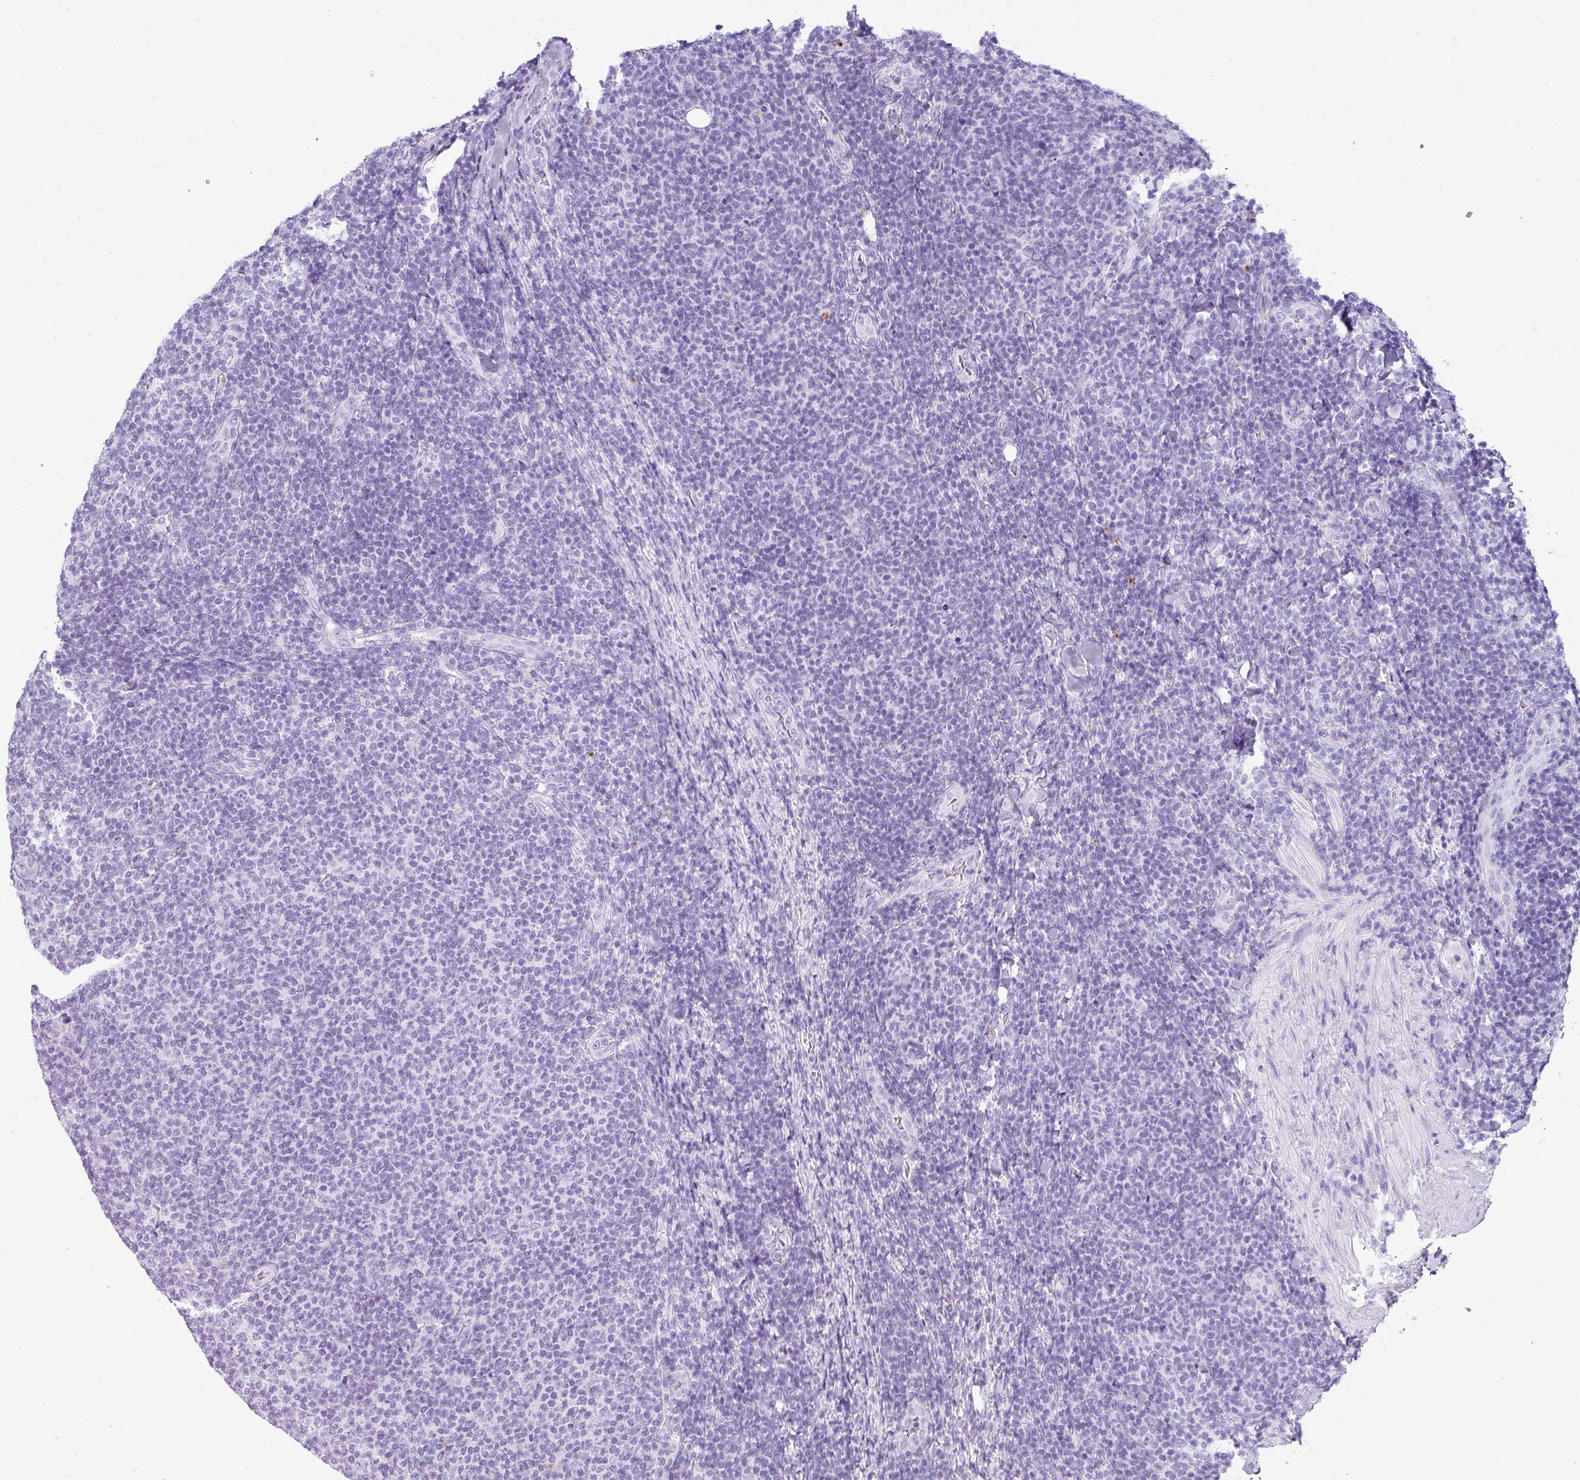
{"staining": {"intensity": "negative", "quantity": "none", "location": "none"}, "tissue": "lymphoma", "cell_type": "Tumor cells", "image_type": "cancer", "snomed": [{"axis": "morphology", "description": "Malignant lymphoma, non-Hodgkin's type, Low grade"}, {"axis": "topography", "description": "Lymph node"}], "caption": "DAB immunohistochemical staining of human lymphoma displays no significant staining in tumor cells.", "gene": "ZNF568", "patient": {"sex": "male", "age": 66}}